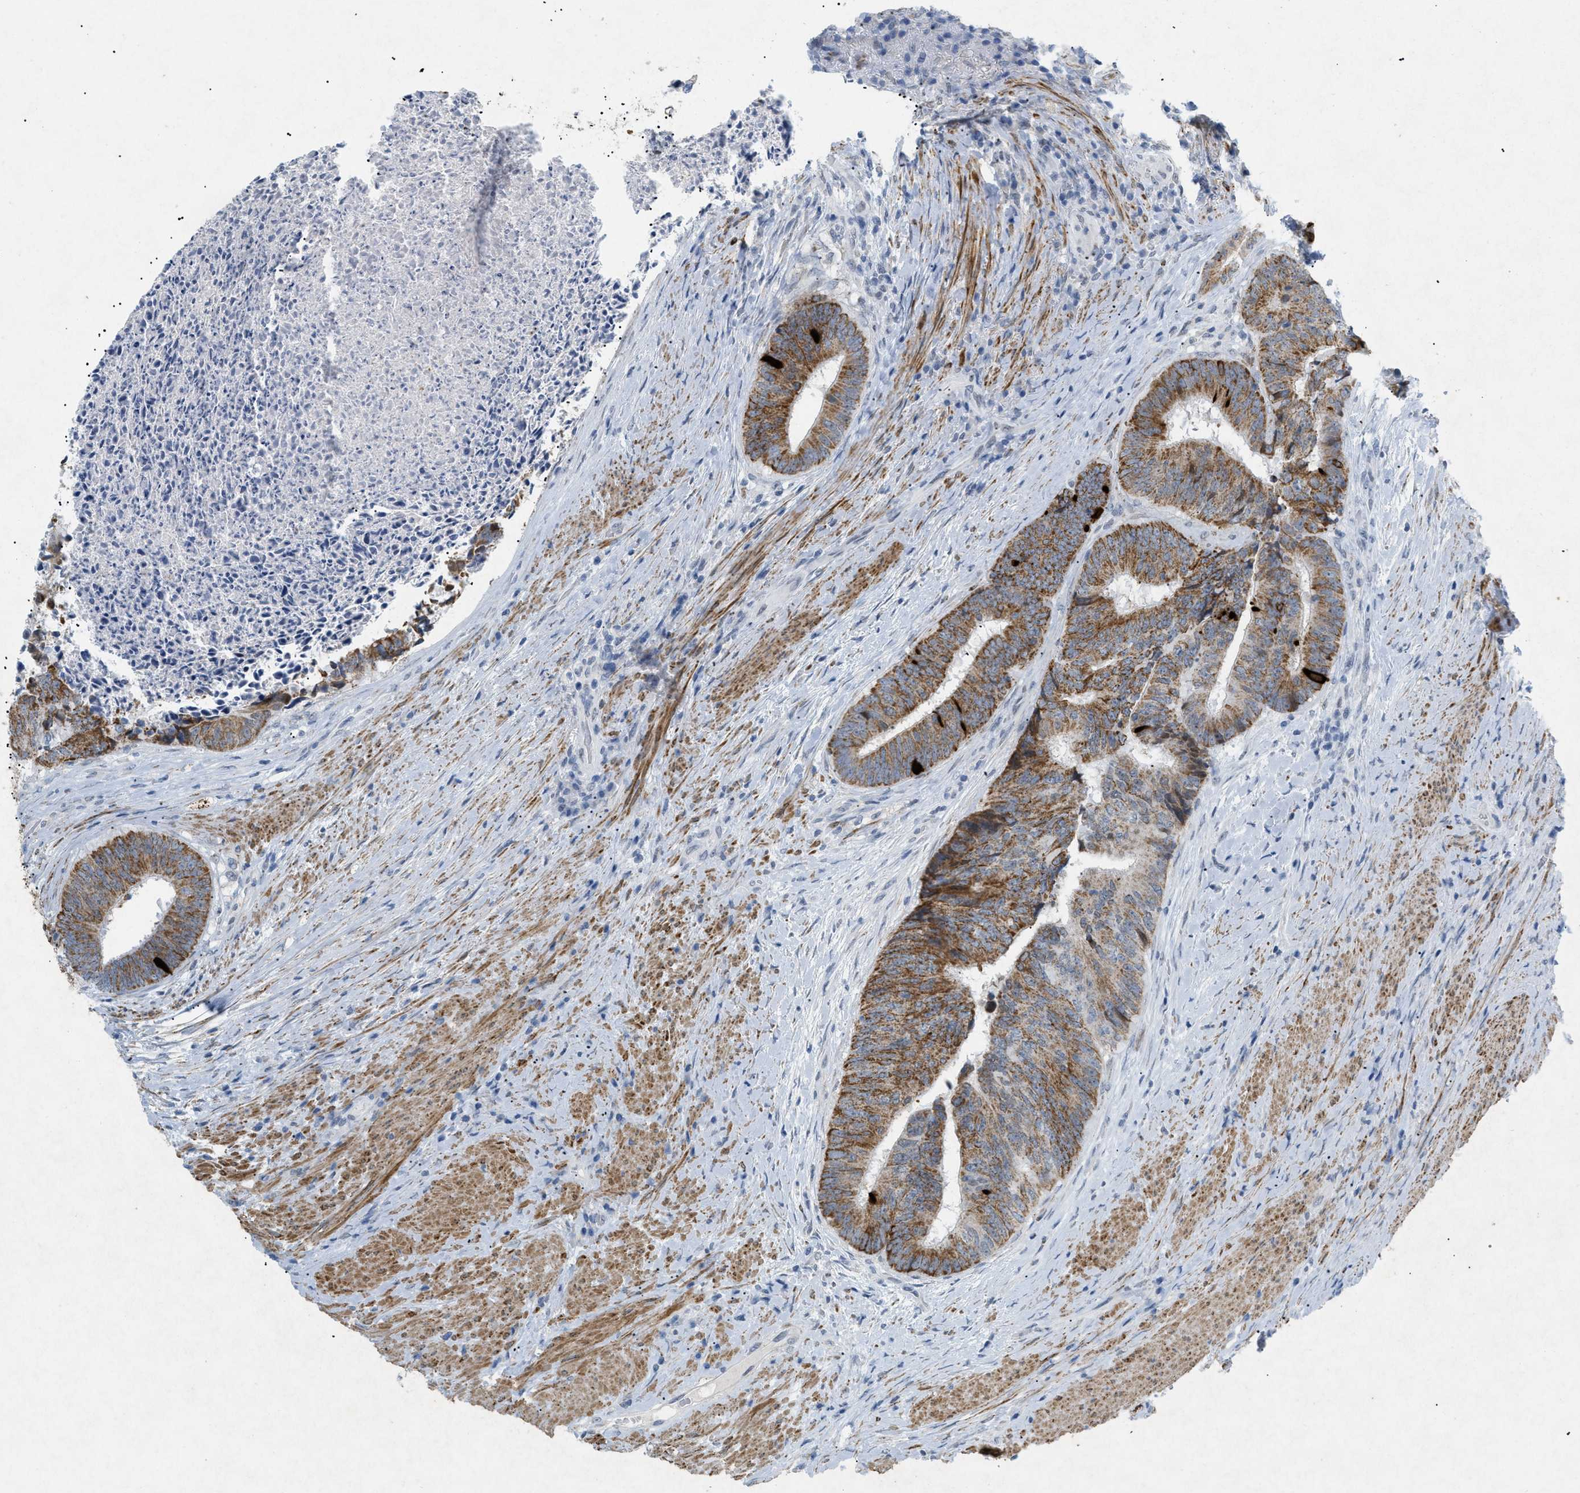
{"staining": {"intensity": "moderate", "quantity": ">75%", "location": "cytoplasmic/membranous"}, "tissue": "colorectal cancer", "cell_type": "Tumor cells", "image_type": "cancer", "snomed": [{"axis": "morphology", "description": "Adenocarcinoma, NOS"}, {"axis": "topography", "description": "Rectum"}], "caption": "An image showing moderate cytoplasmic/membranous expression in approximately >75% of tumor cells in colorectal cancer (adenocarcinoma), as visualized by brown immunohistochemical staining.", "gene": "TASOR", "patient": {"sex": "male", "age": 72}}